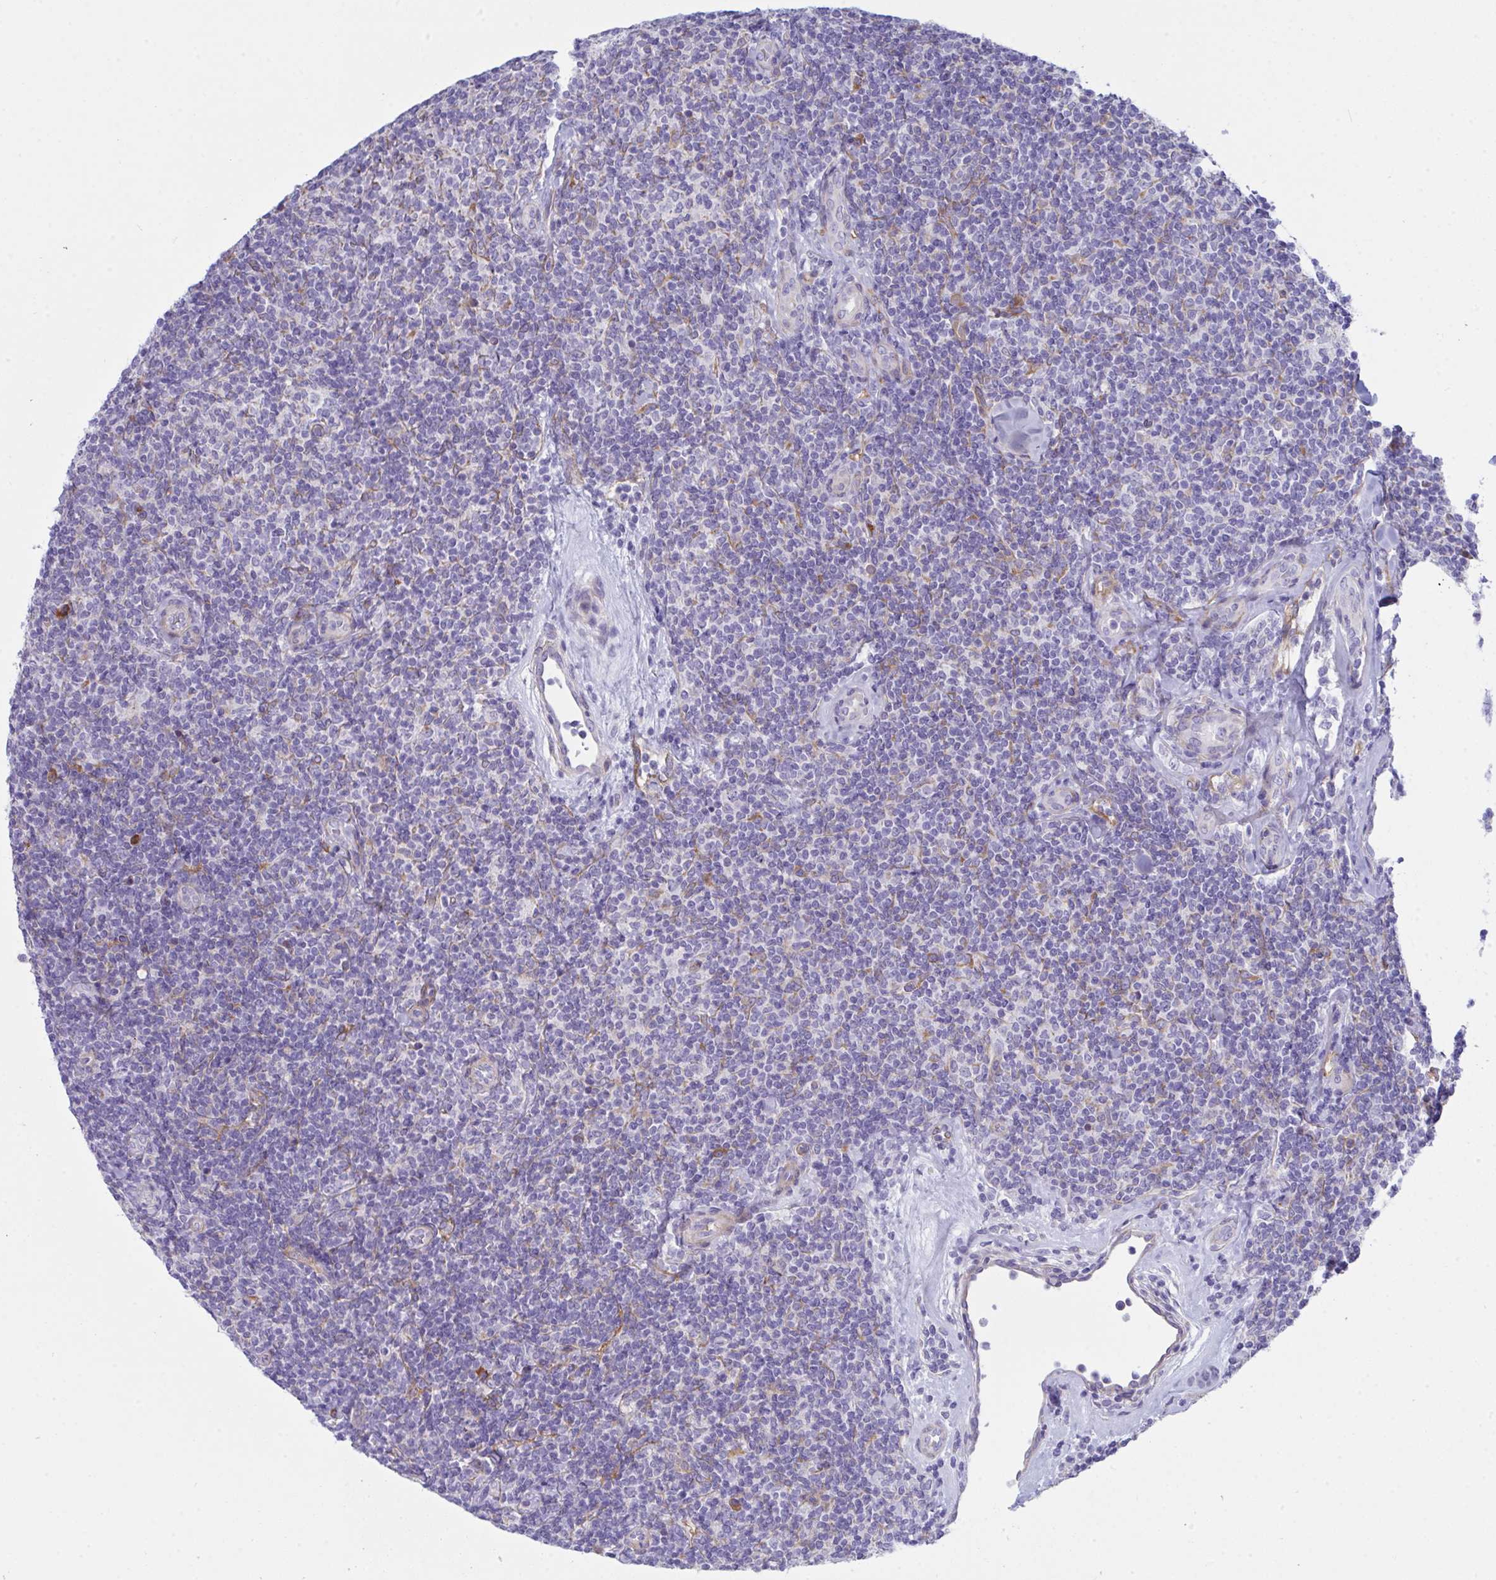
{"staining": {"intensity": "negative", "quantity": "none", "location": "none"}, "tissue": "lymphoma", "cell_type": "Tumor cells", "image_type": "cancer", "snomed": [{"axis": "morphology", "description": "Malignant lymphoma, non-Hodgkin's type, Low grade"}, {"axis": "topography", "description": "Lymph node"}], "caption": "A photomicrograph of human lymphoma is negative for staining in tumor cells. The staining is performed using DAB brown chromogen with nuclei counter-stained in using hematoxylin.", "gene": "GAB1", "patient": {"sex": "female", "age": 56}}